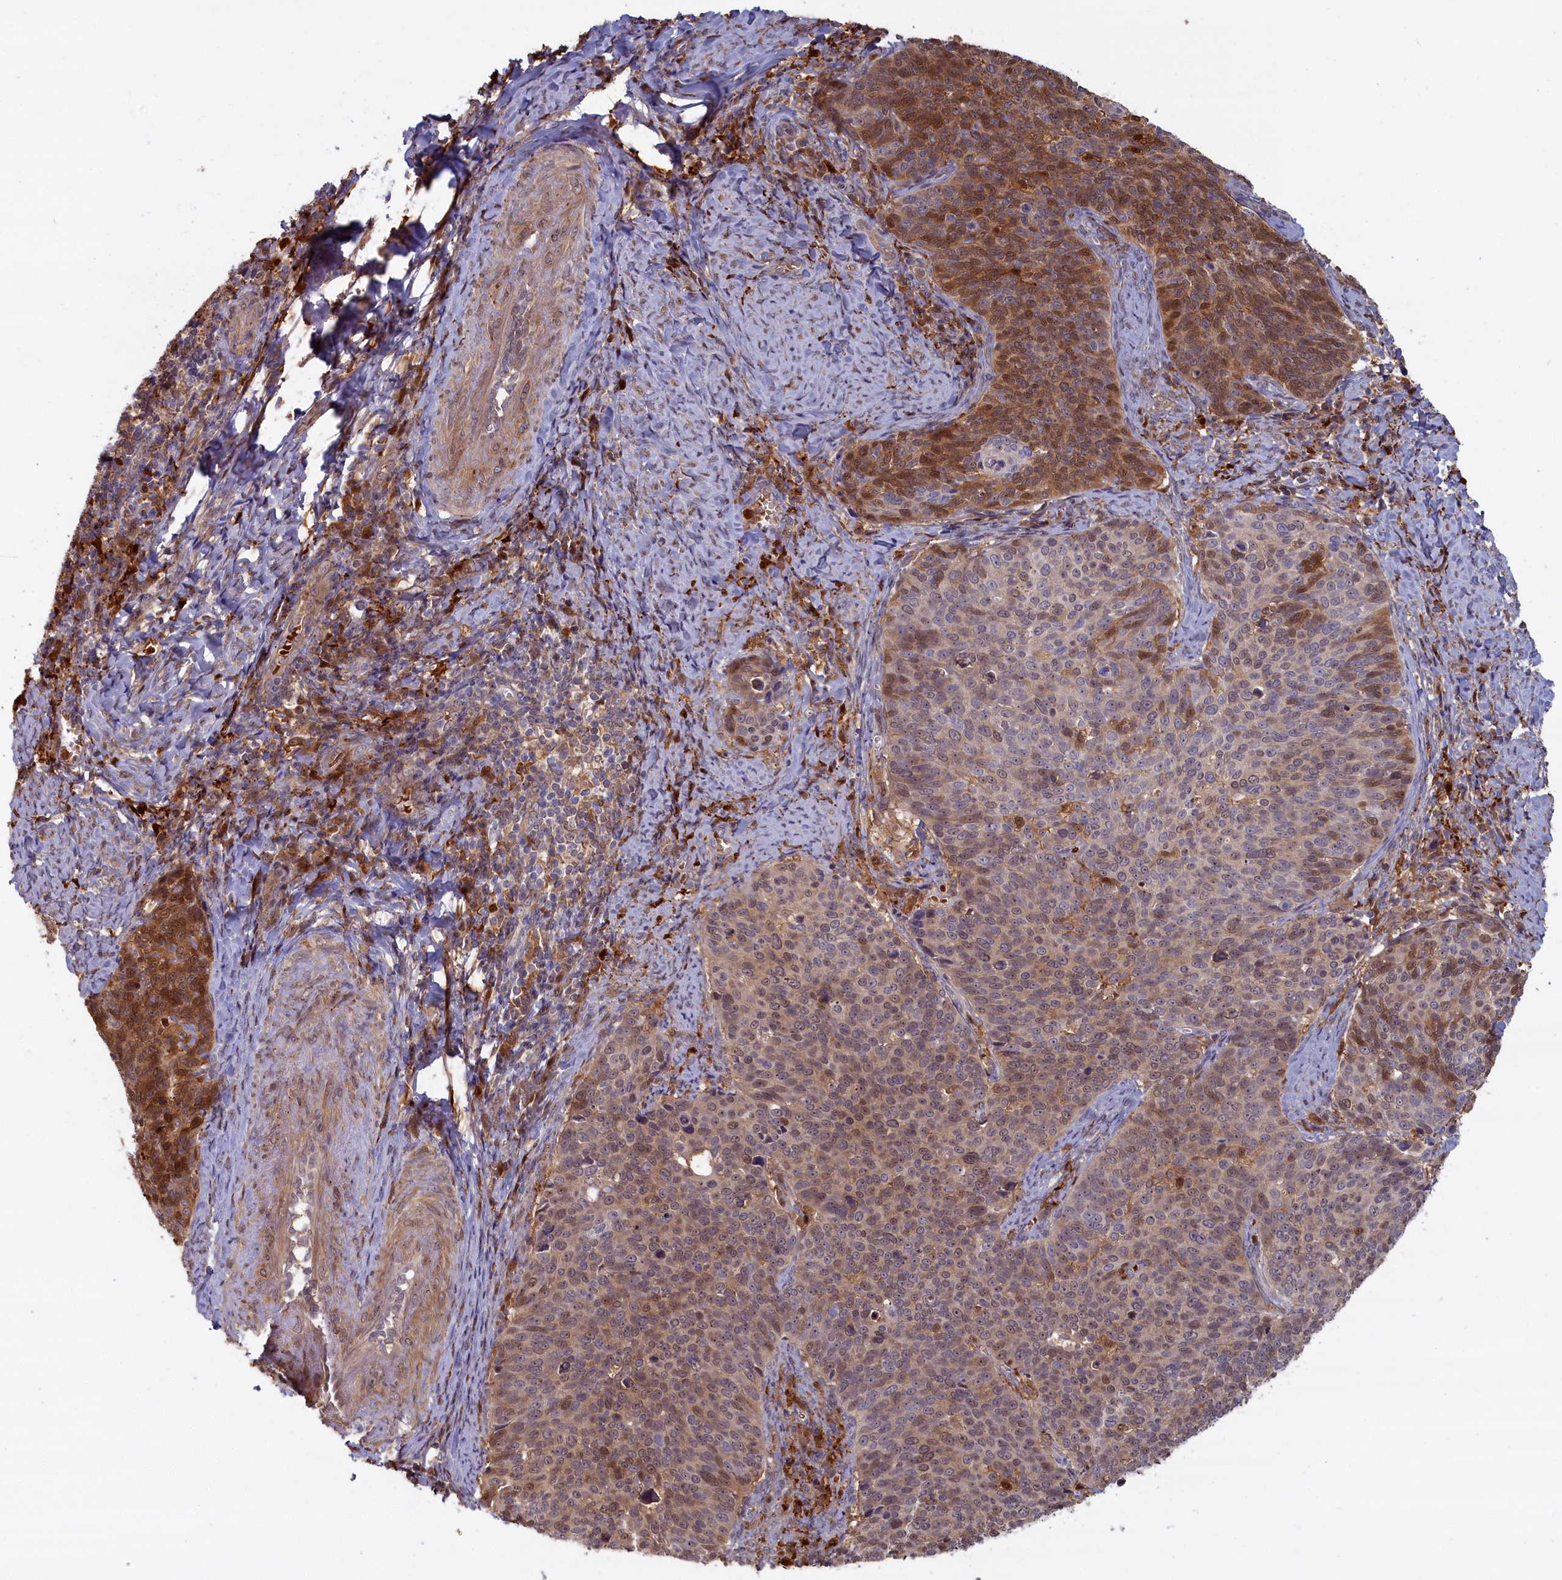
{"staining": {"intensity": "moderate", "quantity": "25%-75%", "location": "cytoplasmic/membranous,nuclear"}, "tissue": "cervical cancer", "cell_type": "Tumor cells", "image_type": "cancer", "snomed": [{"axis": "morphology", "description": "Normal tissue, NOS"}, {"axis": "morphology", "description": "Squamous cell carcinoma, NOS"}, {"axis": "topography", "description": "Cervix"}], "caption": "High-power microscopy captured an immunohistochemistry micrograph of cervical cancer (squamous cell carcinoma), revealing moderate cytoplasmic/membranous and nuclear staining in approximately 25%-75% of tumor cells.", "gene": "BLVRB", "patient": {"sex": "female", "age": 39}}